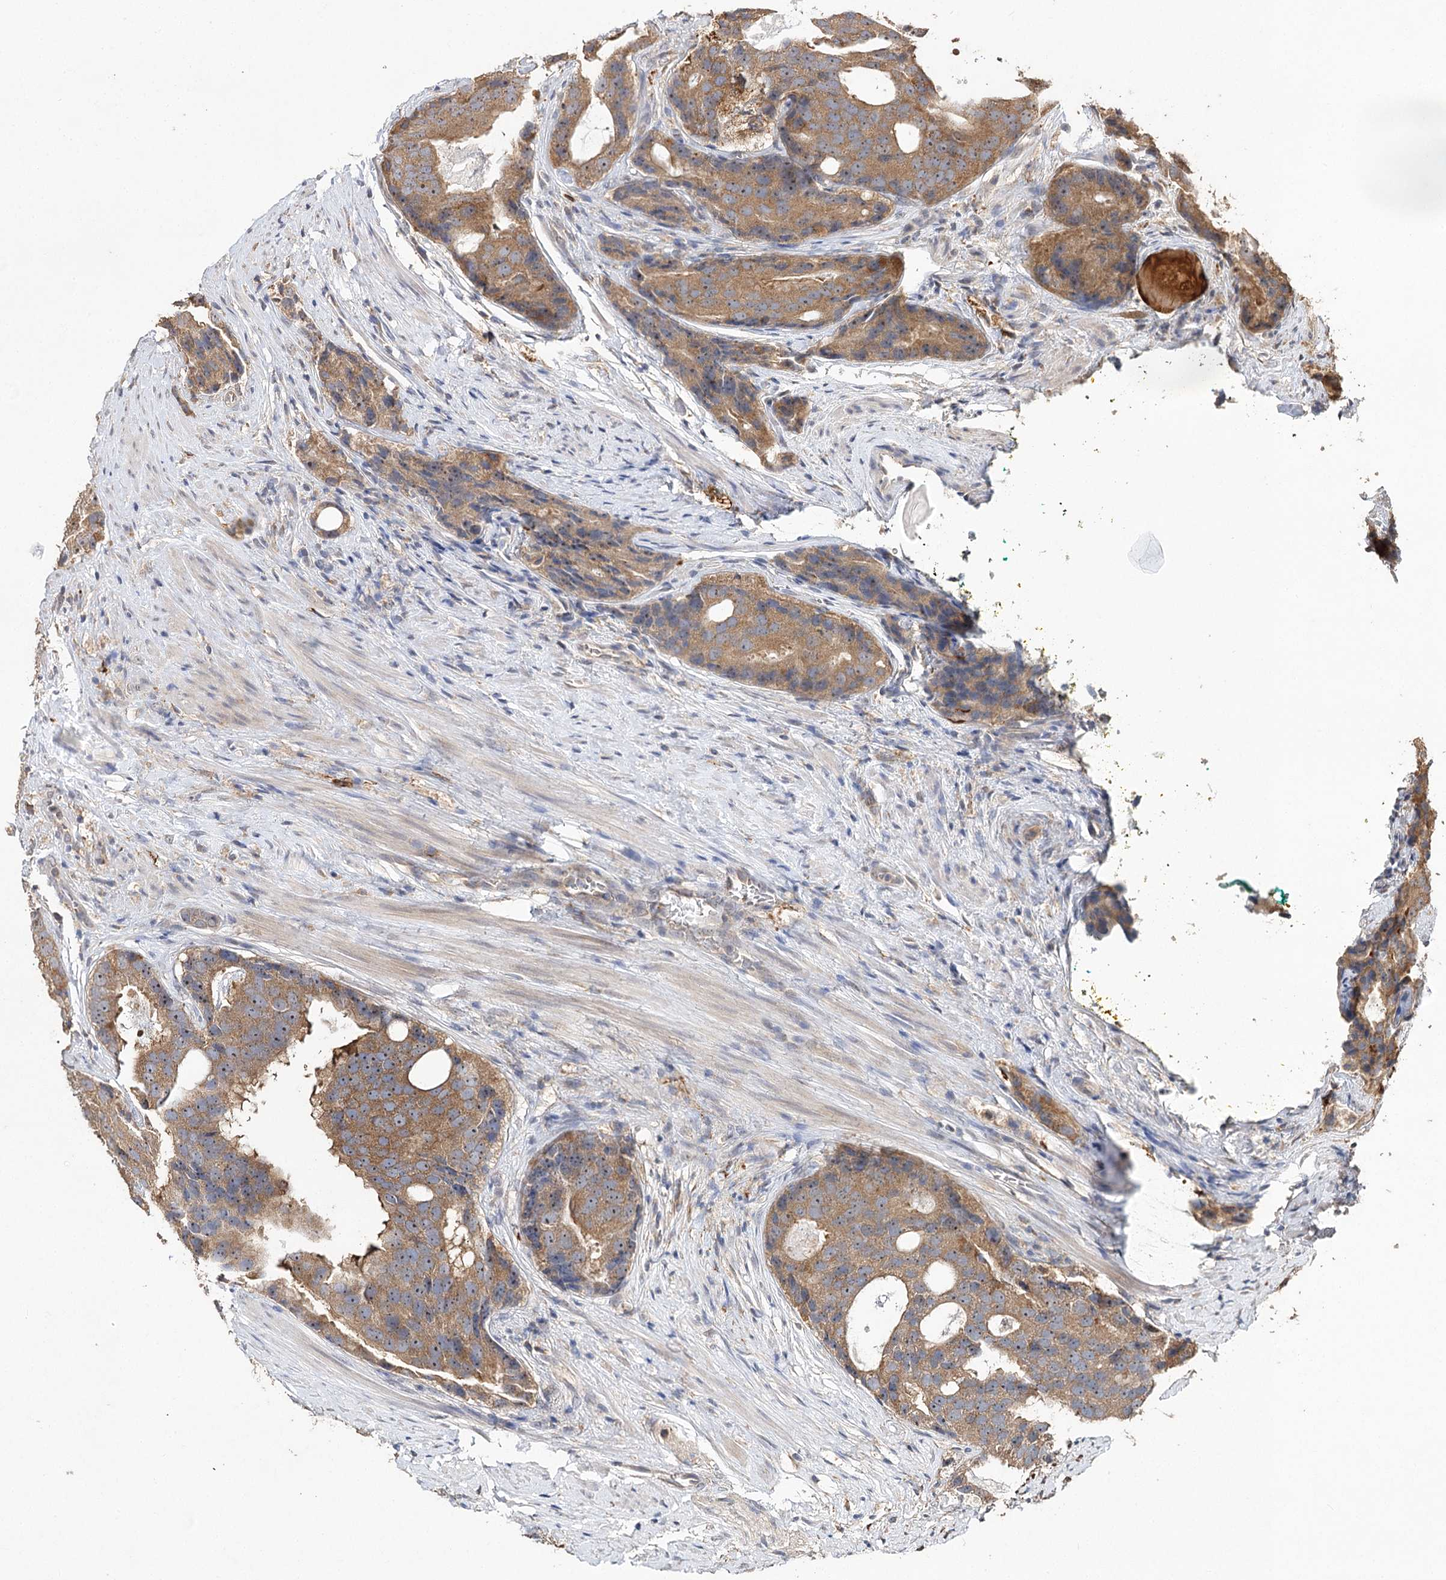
{"staining": {"intensity": "moderate", "quantity": ">75%", "location": "cytoplasmic/membranous"}, "tissue": "prostate cancer", "cell_type": "Tumor cells", "image_type": "cancer", "snomed": [{"axis": "morphology", "description": "Adenocarcinoma, High grade"}, {"axis": "topography", "description": "Prostate"}], "caption": "This is a photomicrograph of IHC staining of high-grade adenocarcinoma (prostate), which shows moderate positivity in the cytoplasmic/membranous of tumor cells.", "gene": "DMXL1", "patient": {"sex": "male", "age": 56}}